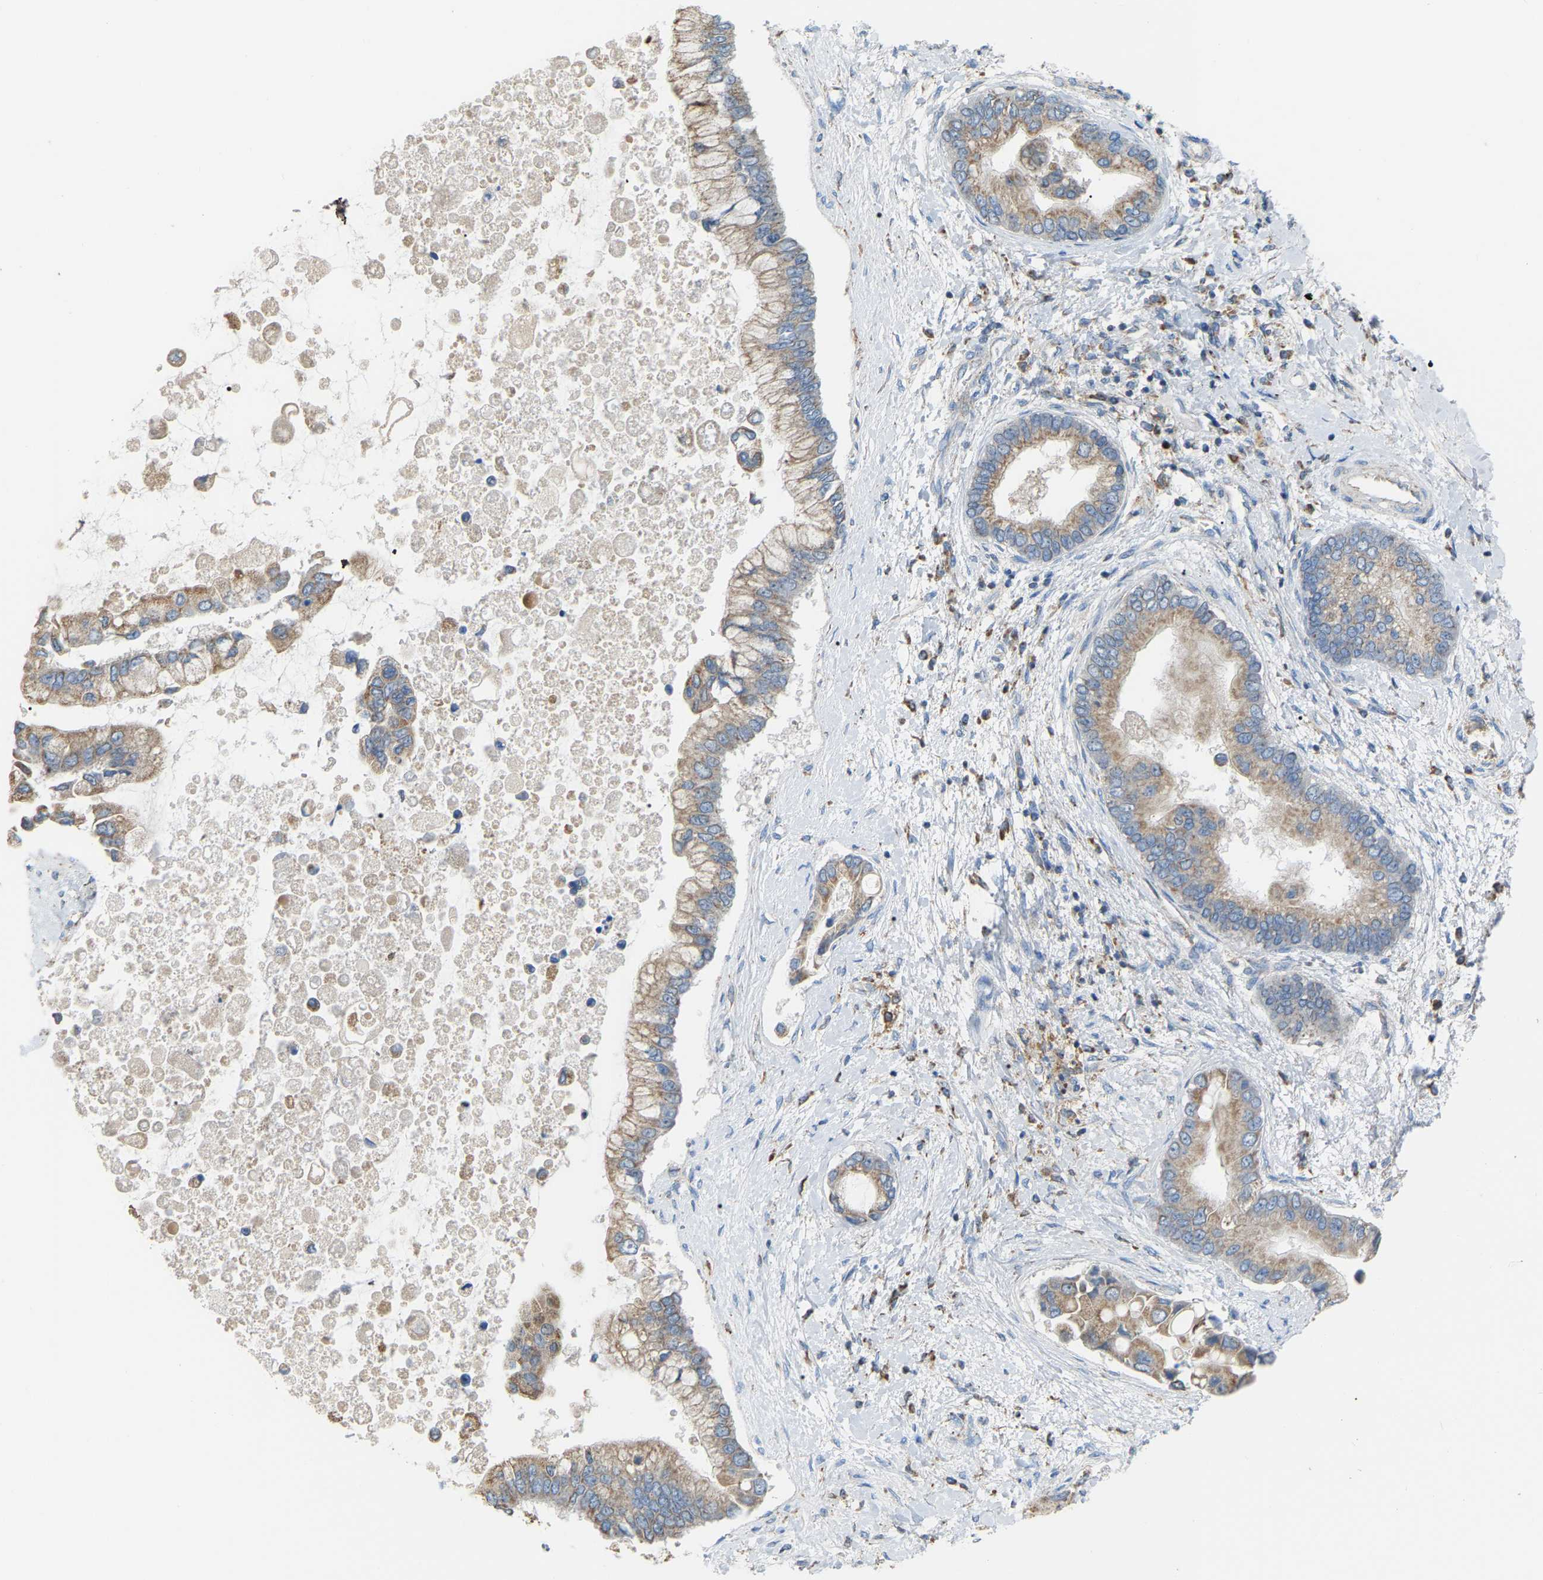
{"staining": {"intensity": "moderate", "quantity": ">75%", "location": "cytoplasmic/membranous"}, "tissue": "liver cancer", "cell_type": "Tumor cells", "image_type": "cancer", "snomed": [{"axis": "morphology", "description": "Cholangiocarcinoma"}, {"axis": "topography", "description": "Liver"}], "caption": "This histopathology image exhibits IHC staining of liver cholangiocarcinoma, with medium moderate cytoplasmic/membranous positivity in approximately >75% of tumor cells.", "gene": "CROT", "patient": {"sex": "male", "age": 50}}